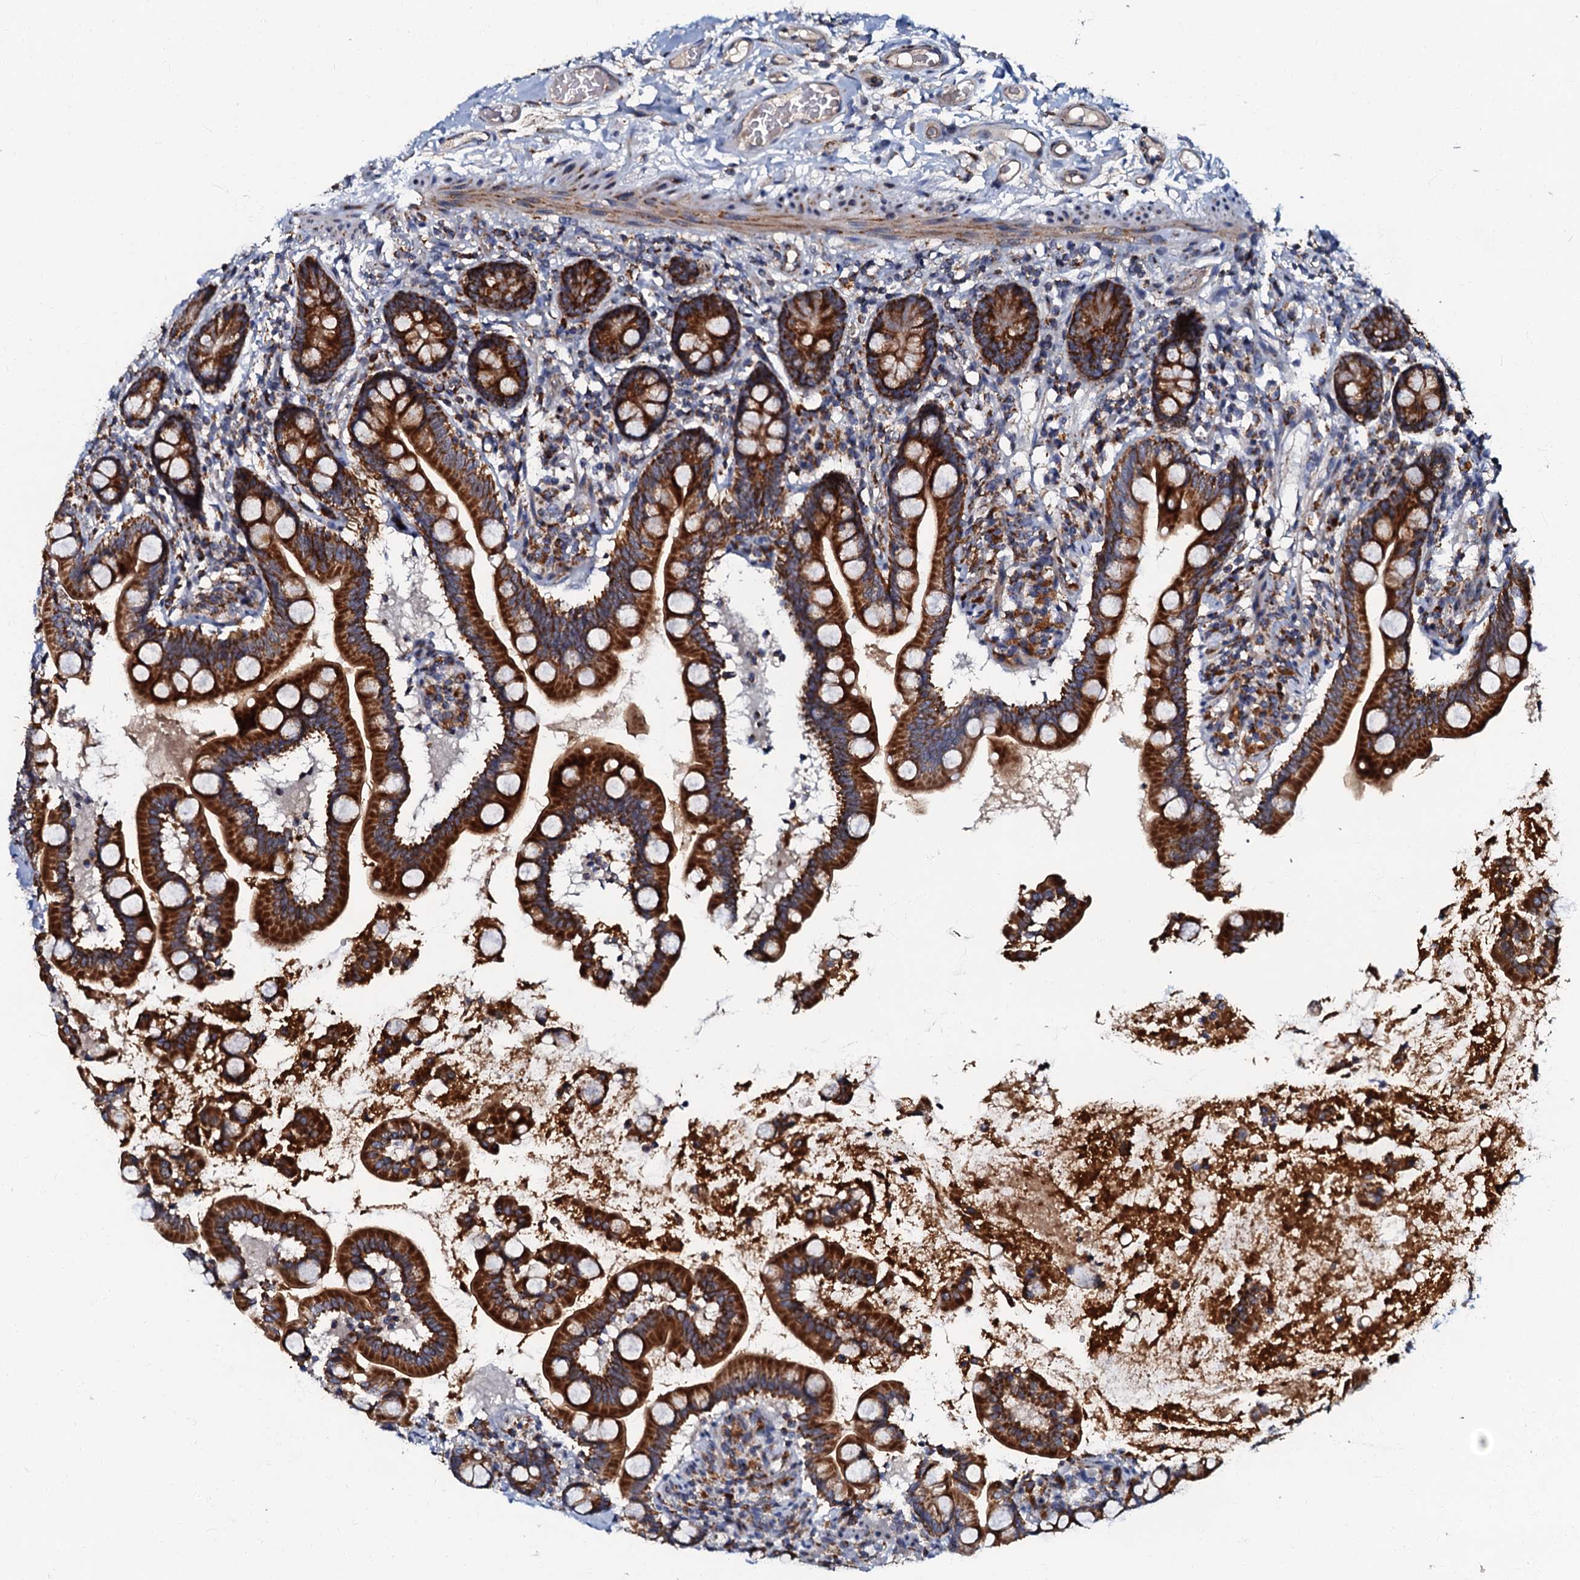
{"staining": {"intensity": "strong", "quantity": ">75%", "location": "cytoplasmic/membranous"}, "tissue": "small intestine", "cell_type": "Glandular cells", "image_type": "normal", "snomed": [{"axis": "morphology", "description": "Normal tissue, NOS"}, {"axis": "topography", "description": "Small intestine"}], "caption": "Immunohistochemistry (IHC) (DAB (3,3'-diaminobenzidine)) staining of normal human small intestine shows strong cytoplasmic/membranous protein positivity in about >75% of glandular cells.", "gene": "NDUFA12", "patient": {"sex": "female", "age": 64}}